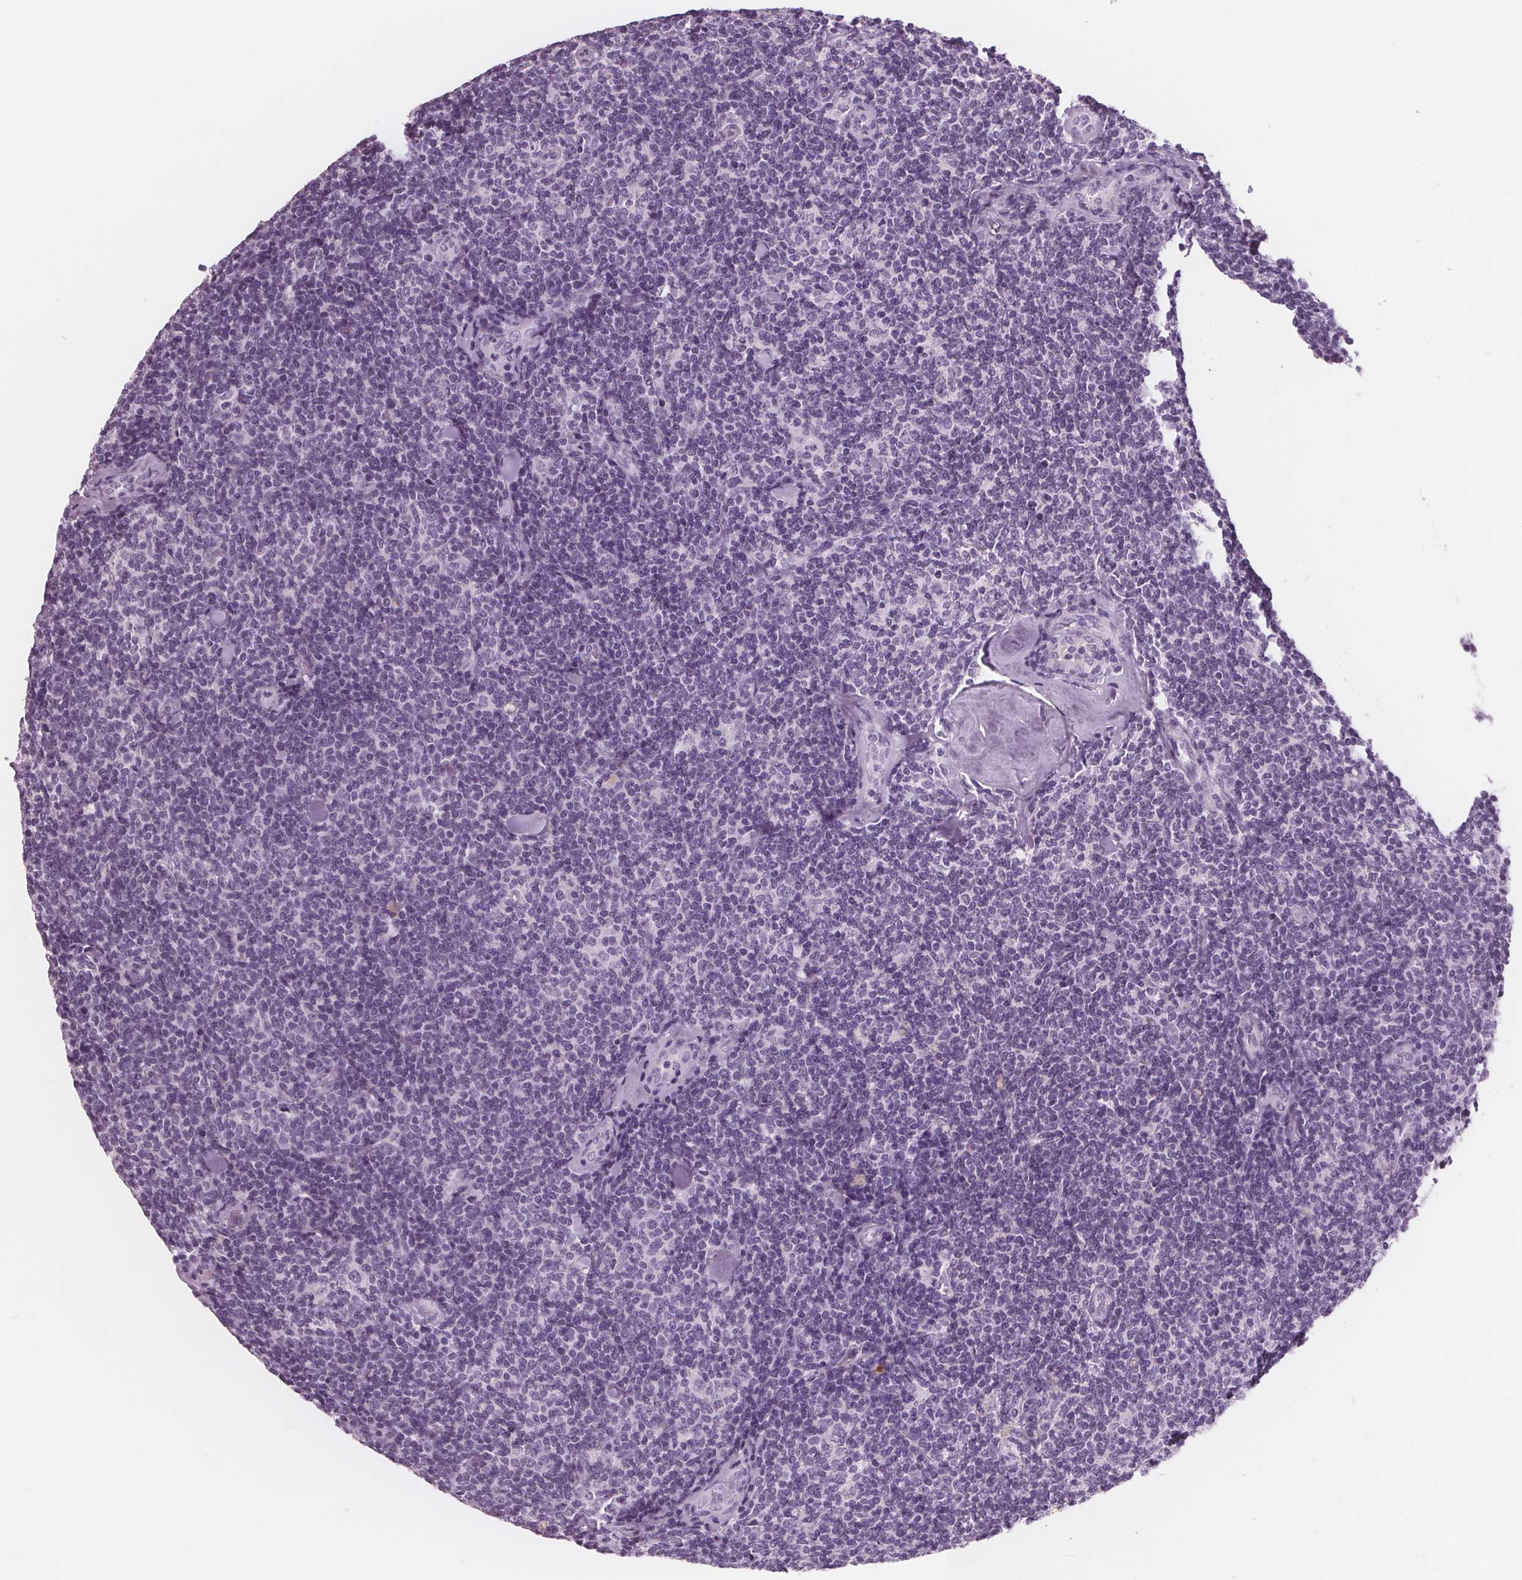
{"staining": {"intensity": "negative", "quantity": "none", "location": "none"}, "tissue": "lymphoma", "cell_type": "Tumor cells", "image_type": "cancer", "snomed": [{"axis": "morphology", "description": "Malignant lymphoma, non-Hodgkin's type, Low grade"}, {"axis": "topography", "description": "Lymph node"}], "caption": "A micrograph of low-grade malignant lymphoma, non-Hodgkin's type stained for a protein exhibits no brown staining in tumor cells. (Immunohistochemistry (ihc), brightfield microscopy, high magnification).", "gene": "AMBP", "patient": {"sex": "female", "age": 56}}